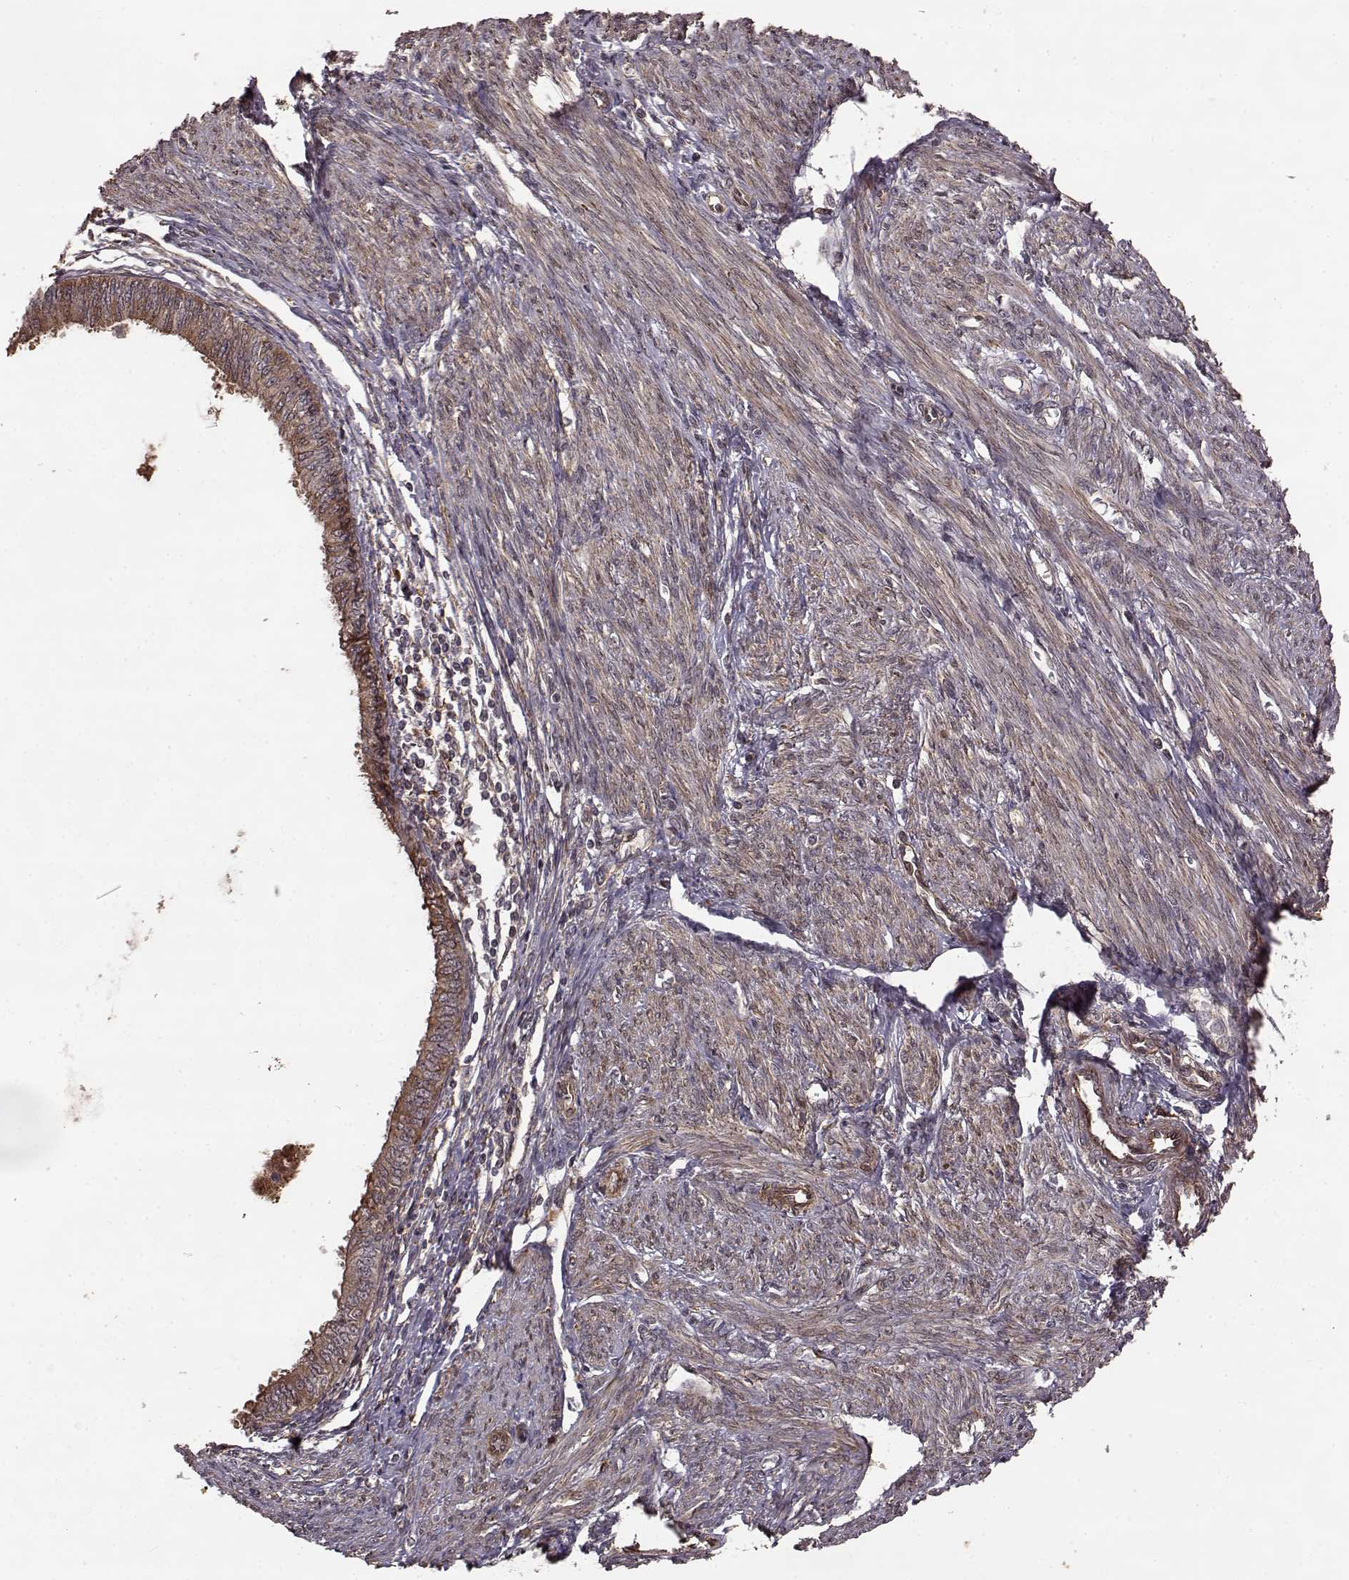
{"staining": {"intensity": "moderate", "quantity": ">75%", "location": "cytoplasmic/membranous"}, "tissue": "endometrial cancer", "cell_type": "Tumor cells", "image_type": "cancer", "snomed": [{"axis": "morphology", "description": "Adenocarcinoma, NOS"}, {"axis": "topography", "description": "Endometrium"}], "caption": "A brown stain labels moderate cytoplasmic/membranous expression of a protein in human endometrial cancer (adenocarcinoma) tumor cells.", "gene": "FSTL1", "patient": {"sex": "female", "age": 68}}